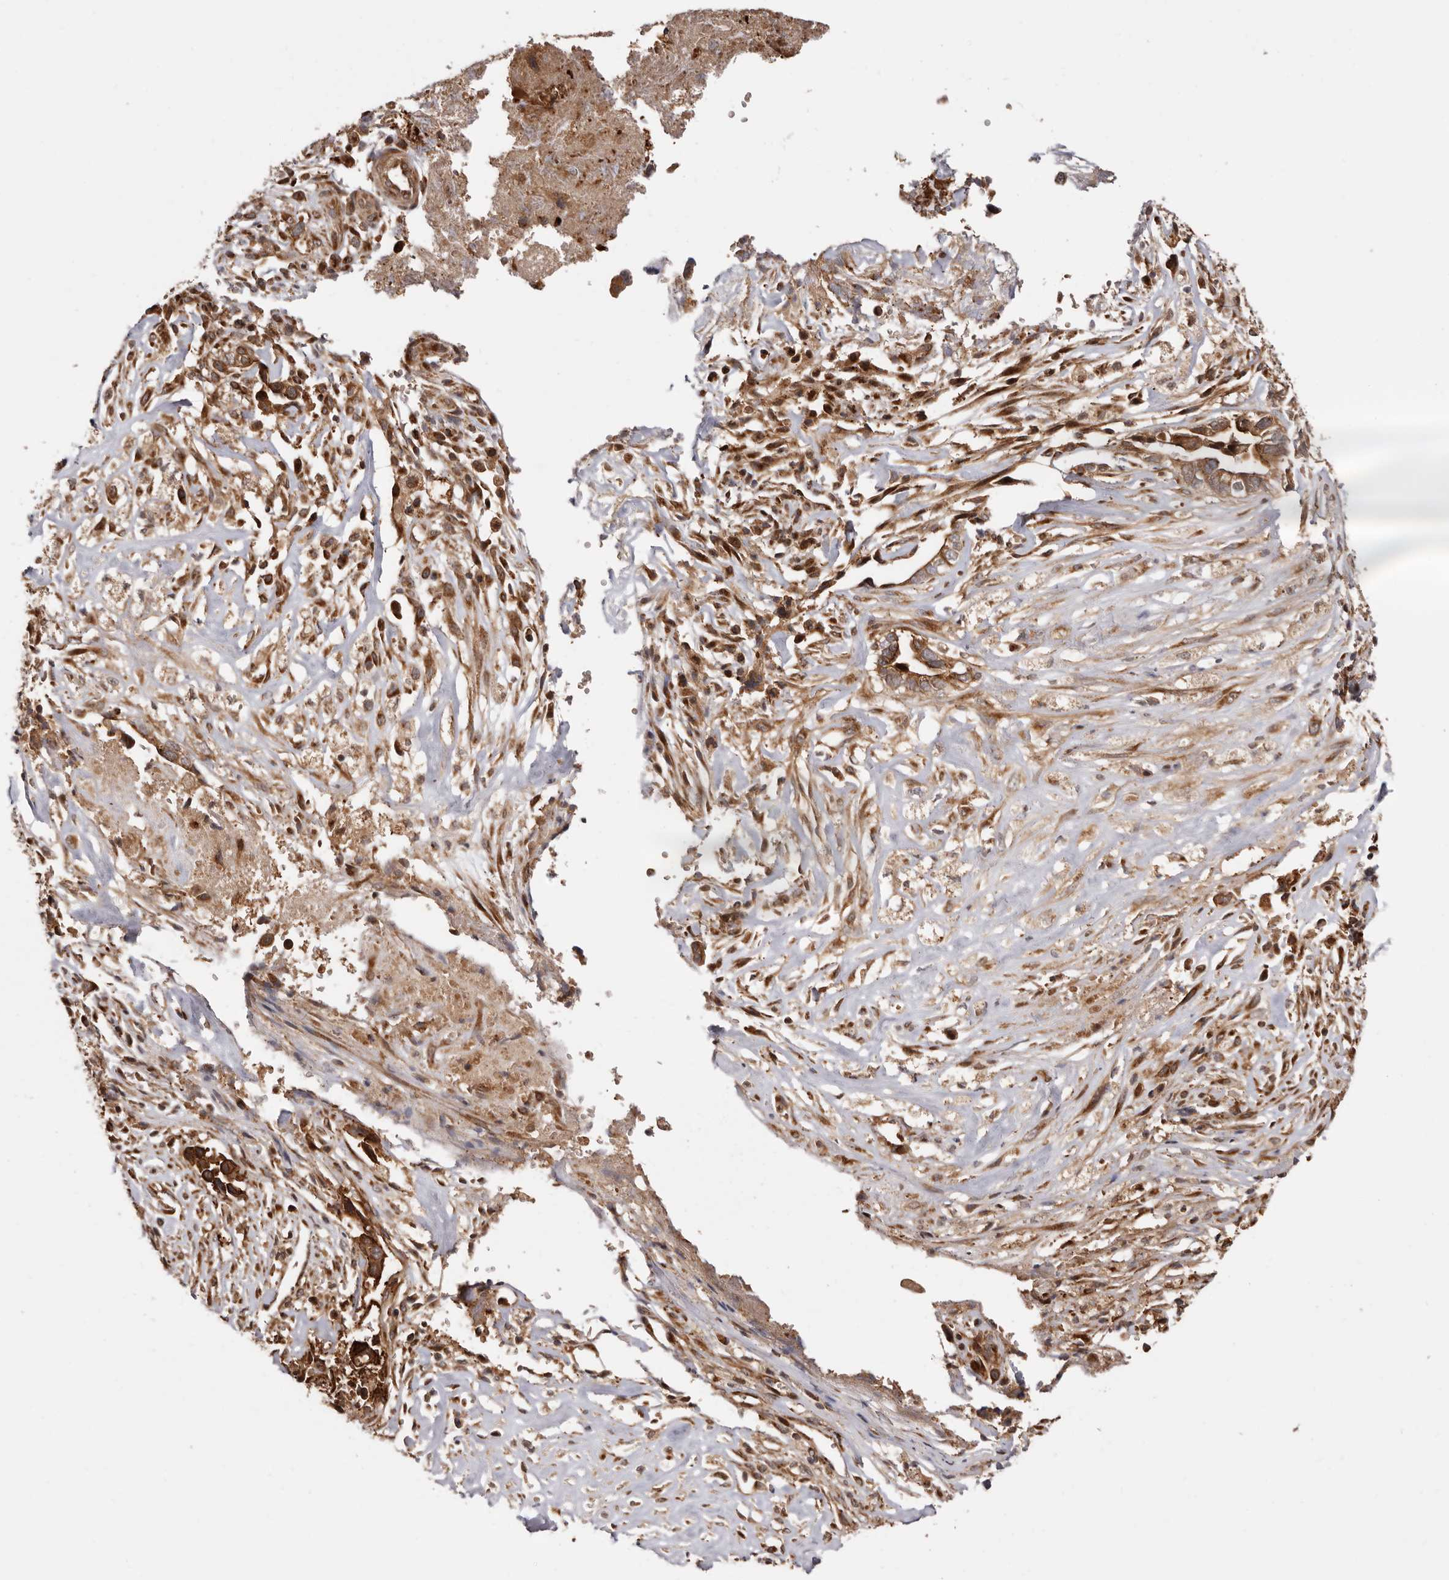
{"staining": {"intensity": "strong", "quantity": ">75%", "location": "cytoplasmic/membranous"}, "tissue": "liver cancer", "cell_type": "Tumor cells", "image_type": "cancer", "snomed": [{"axis": "morphology", "description": "Cholangiocarcinoma"}, {"axis": "topography", "description": "Liver"}], "caption": "Immunohistochemical staining of human liver cholangiocarcinoma displays high levels of strong cytoplasmic/membranous protein expression in approximately >75% of tumor cells. (DAB (3,3'-diaminobenzidine) IHC, brown staining for protein, blue staining for nuclei).", "gene": "GPR27", "patient": {"sex": "female", "age": 79}}